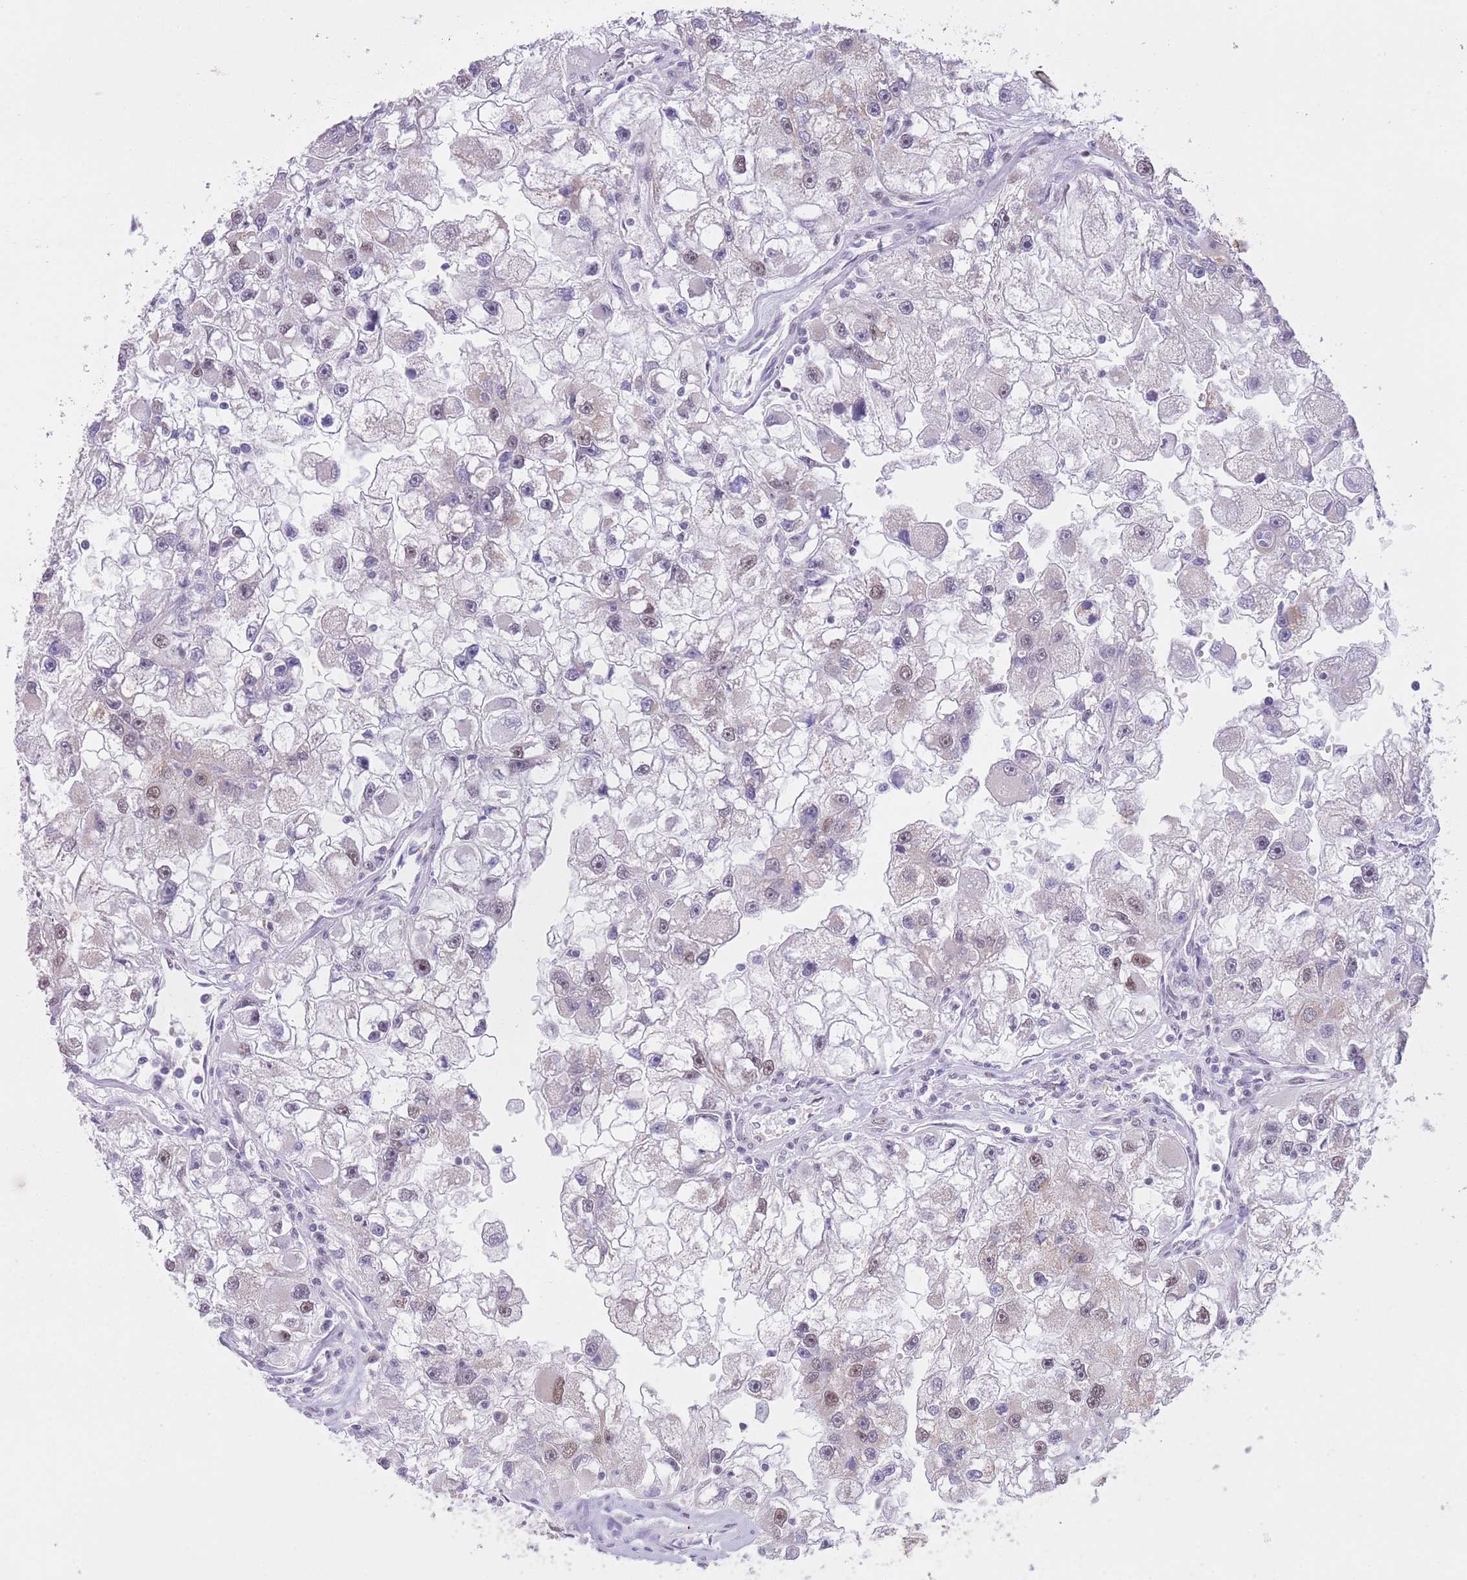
{"staining": {"intensity": "weak", "quantity": "<25%", "location": "nuclear"}, "tissue": "renal cancer", "cell_type": "Tumor cells", "image_type": "cancer", "snomed": [{"axis": "morphology", "description": "Adenocarcinoma, NOS"}, {"axis": "topography", "description": "Kidney"}], "caption": "This is a micrograph of immunohistochemistry staining of renal adenocarcinoma, which shows no staining in tumor cells.", "gene": "RFX1", "patient": {"sex": "male", "age": 63}}